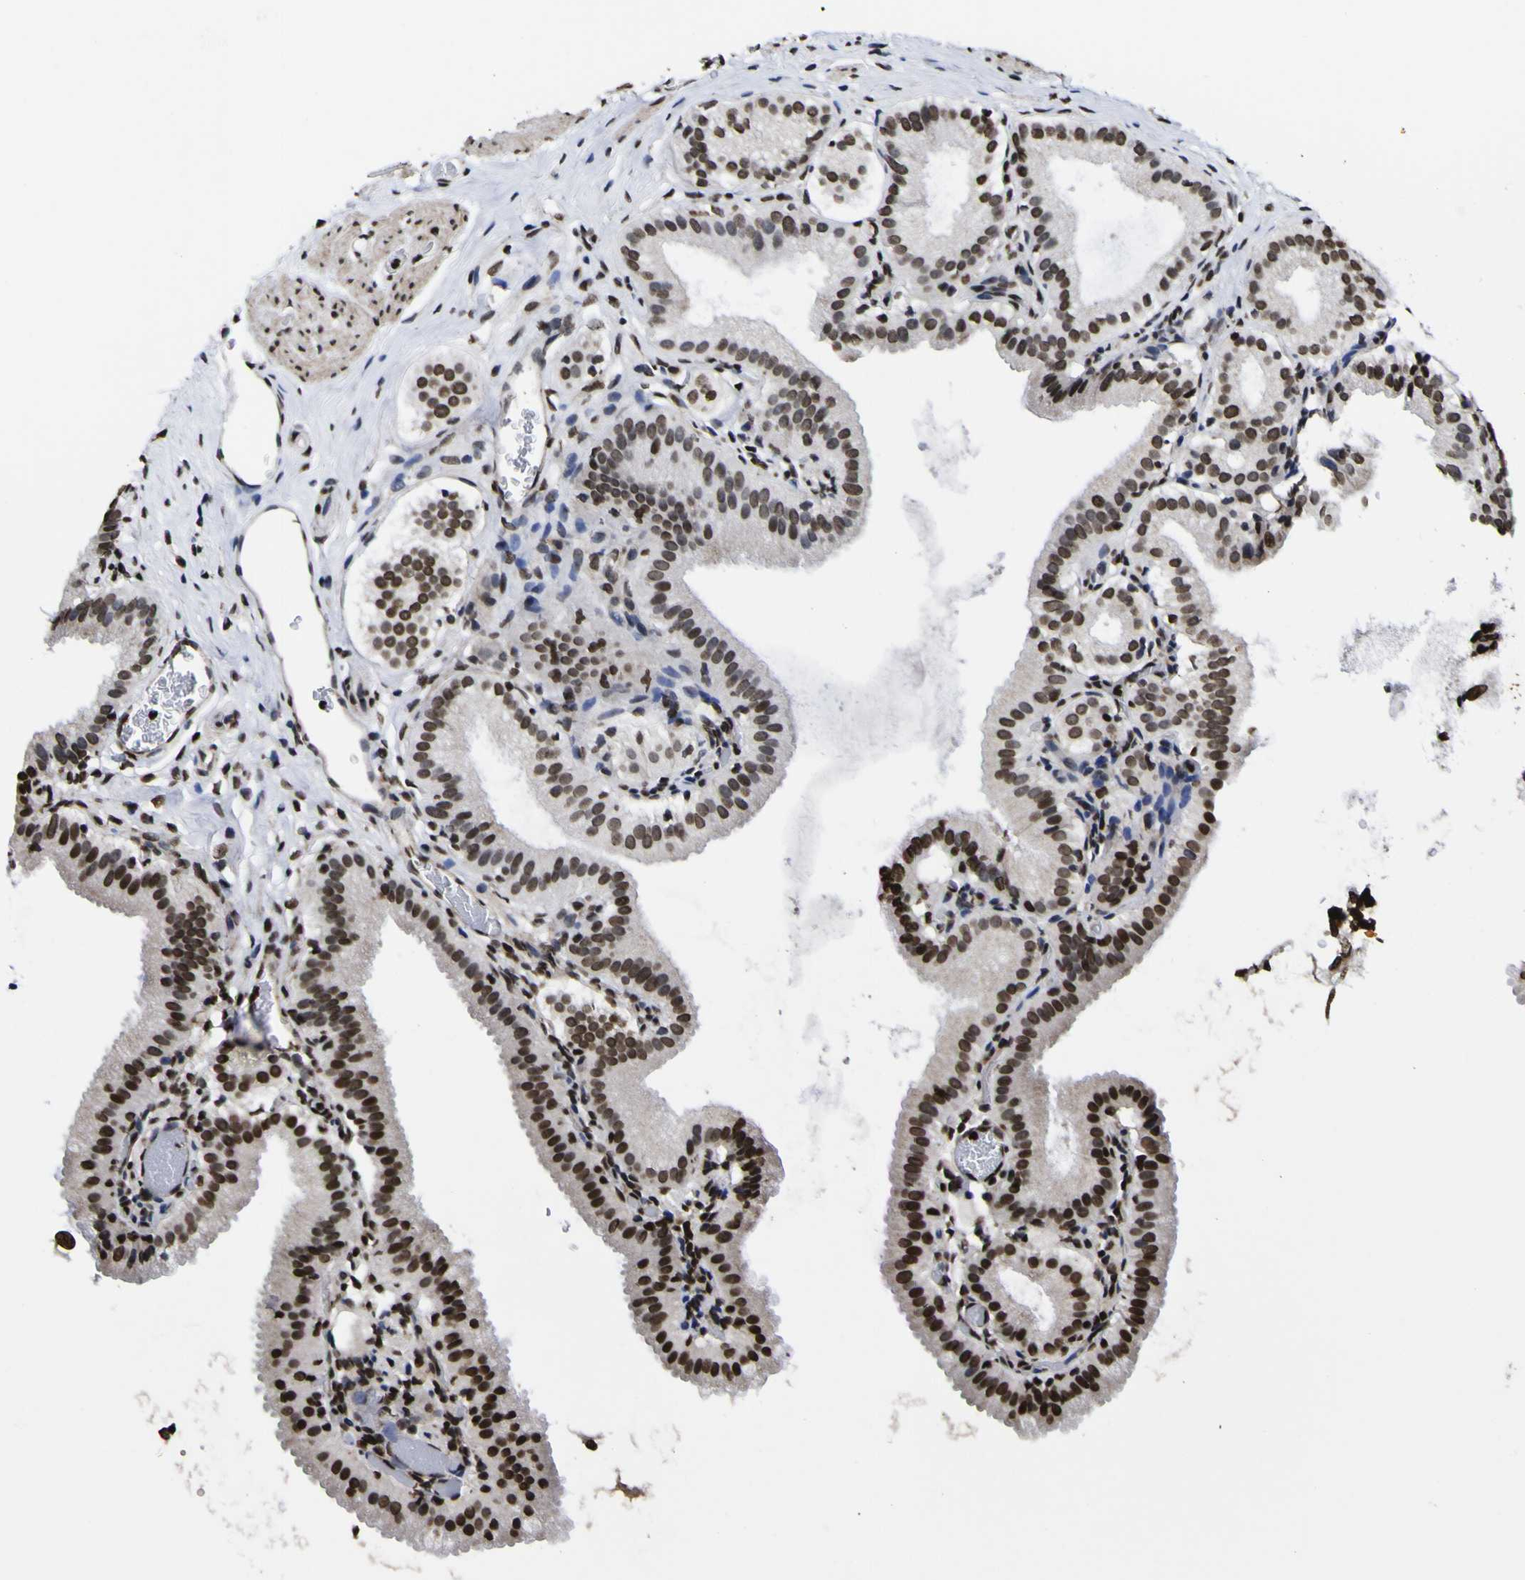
{"staining": {"intensity": "strong", "quantity": ">75%", "location": "nuclear"}, "tissue": "gallbladder", "cell_type": "Glandular cells", "image_type": "normal", "snomed": [{"axis": "morphology", "description": "Normal tissue, NOS"}, {"axis": "topography", "description": "Gallbladder"}], "caption": "Immunohistochemistry histopathology image of normal gallbladder: human gallbladder stained using immunohistochemistry (IHC) shows high levels of strong protein expression localized specifically in the nuclear of glandular cells, appearing as a nuclear brown color.", "gene": "PIAS1", "patient": {"sex": "male", "age": 54}}